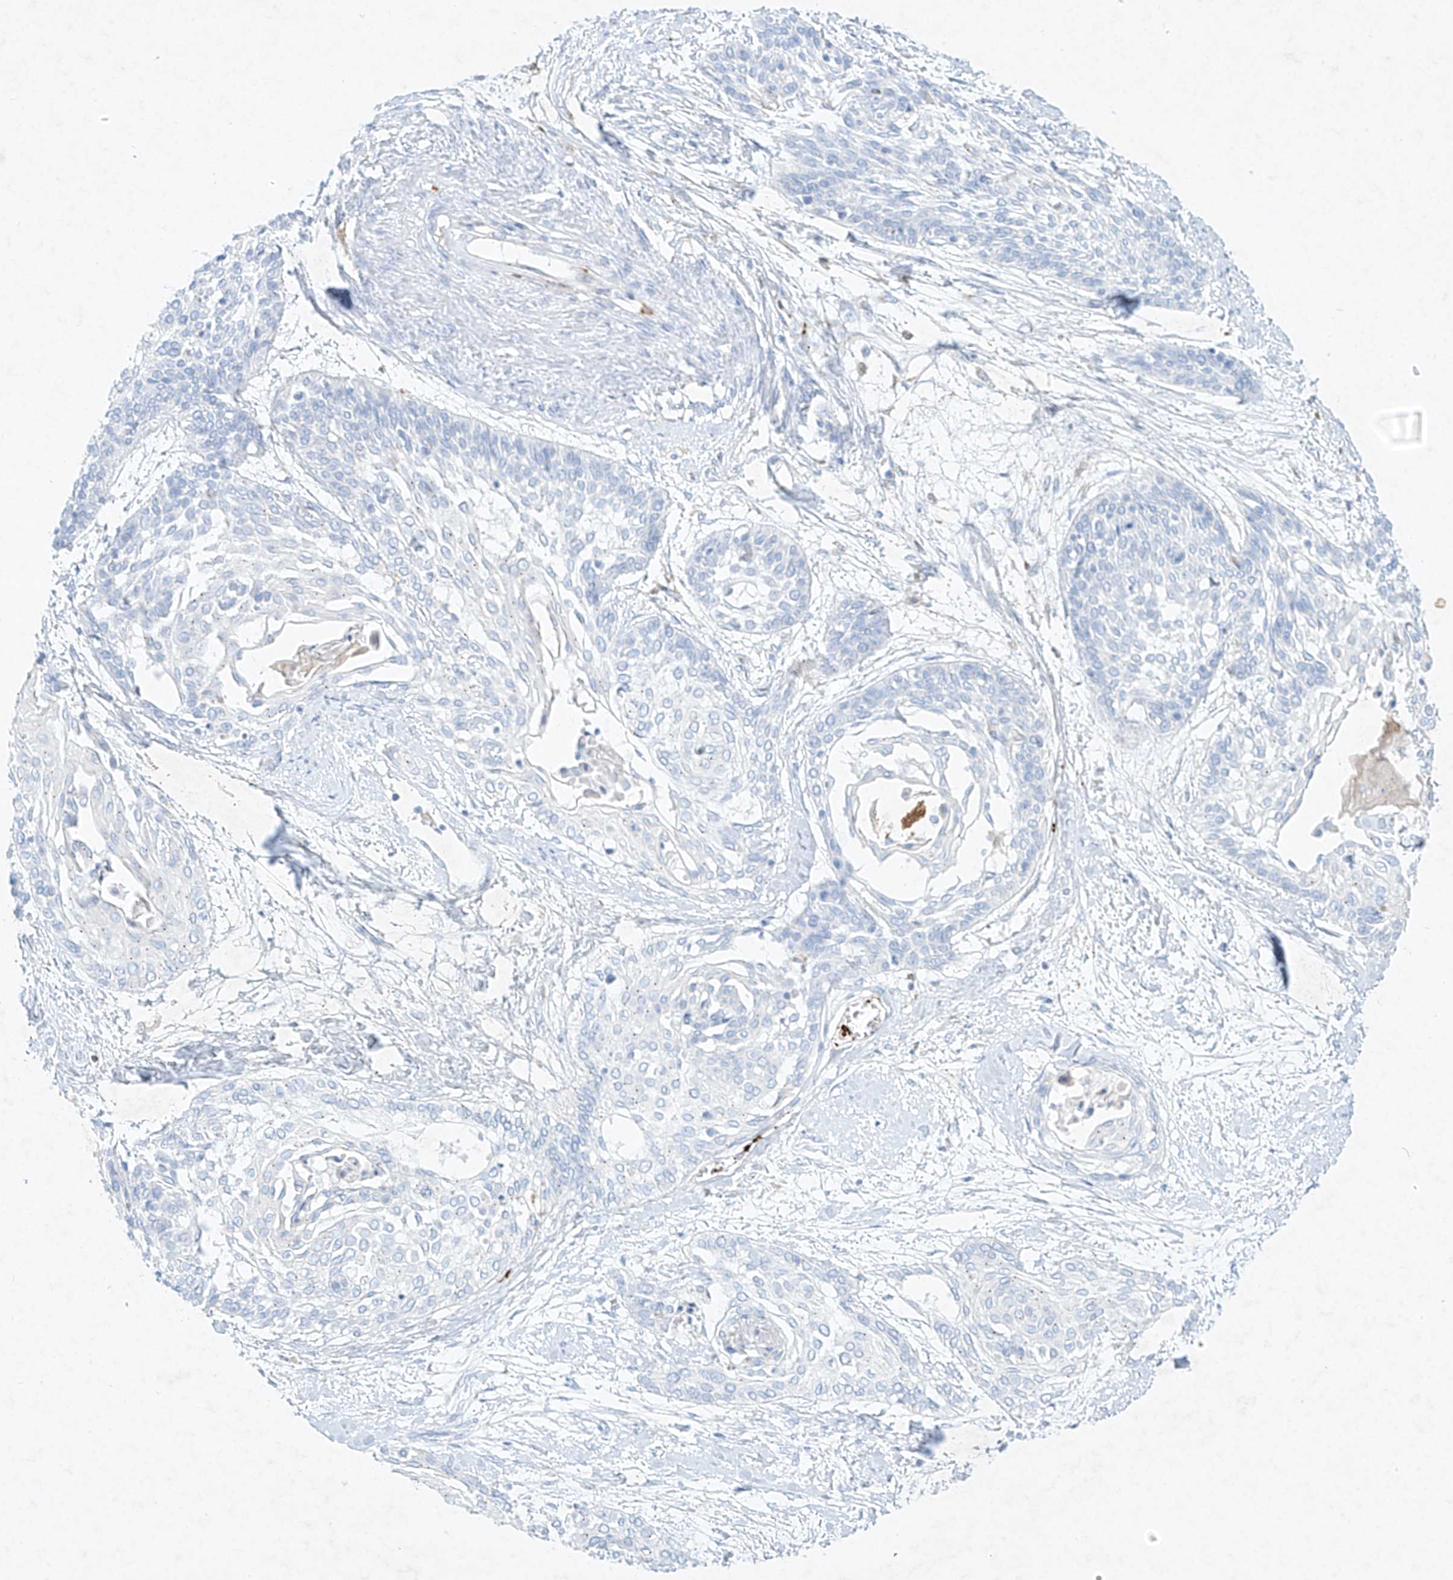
{"staining": {"intensity": "negative", "quantity": "none", "location": "none"}, "tissue": "cervical cancer", "cell_type": "Tumor cells", "image_type": "cancer", "snomed": [{"axis": "morphology", "description": "Squamous cell carcinoma, NOS"}, {"axis": "topography", "description": "Cervix"}], "caption": "Immunohistochemistry image of neoplastic tissue: cervical squamous cell carcinoma stained with DAB reveals no significant protein positivity in tumor cells. Brightfield microscopy of immunohistochemistry stained with DAB (3,3'-diaminobenzidine) (brown) and hematoxylin (blue), captured at high magnification.", "gene": "PLEK", "patient": {"sex": "female", "age": 57}}